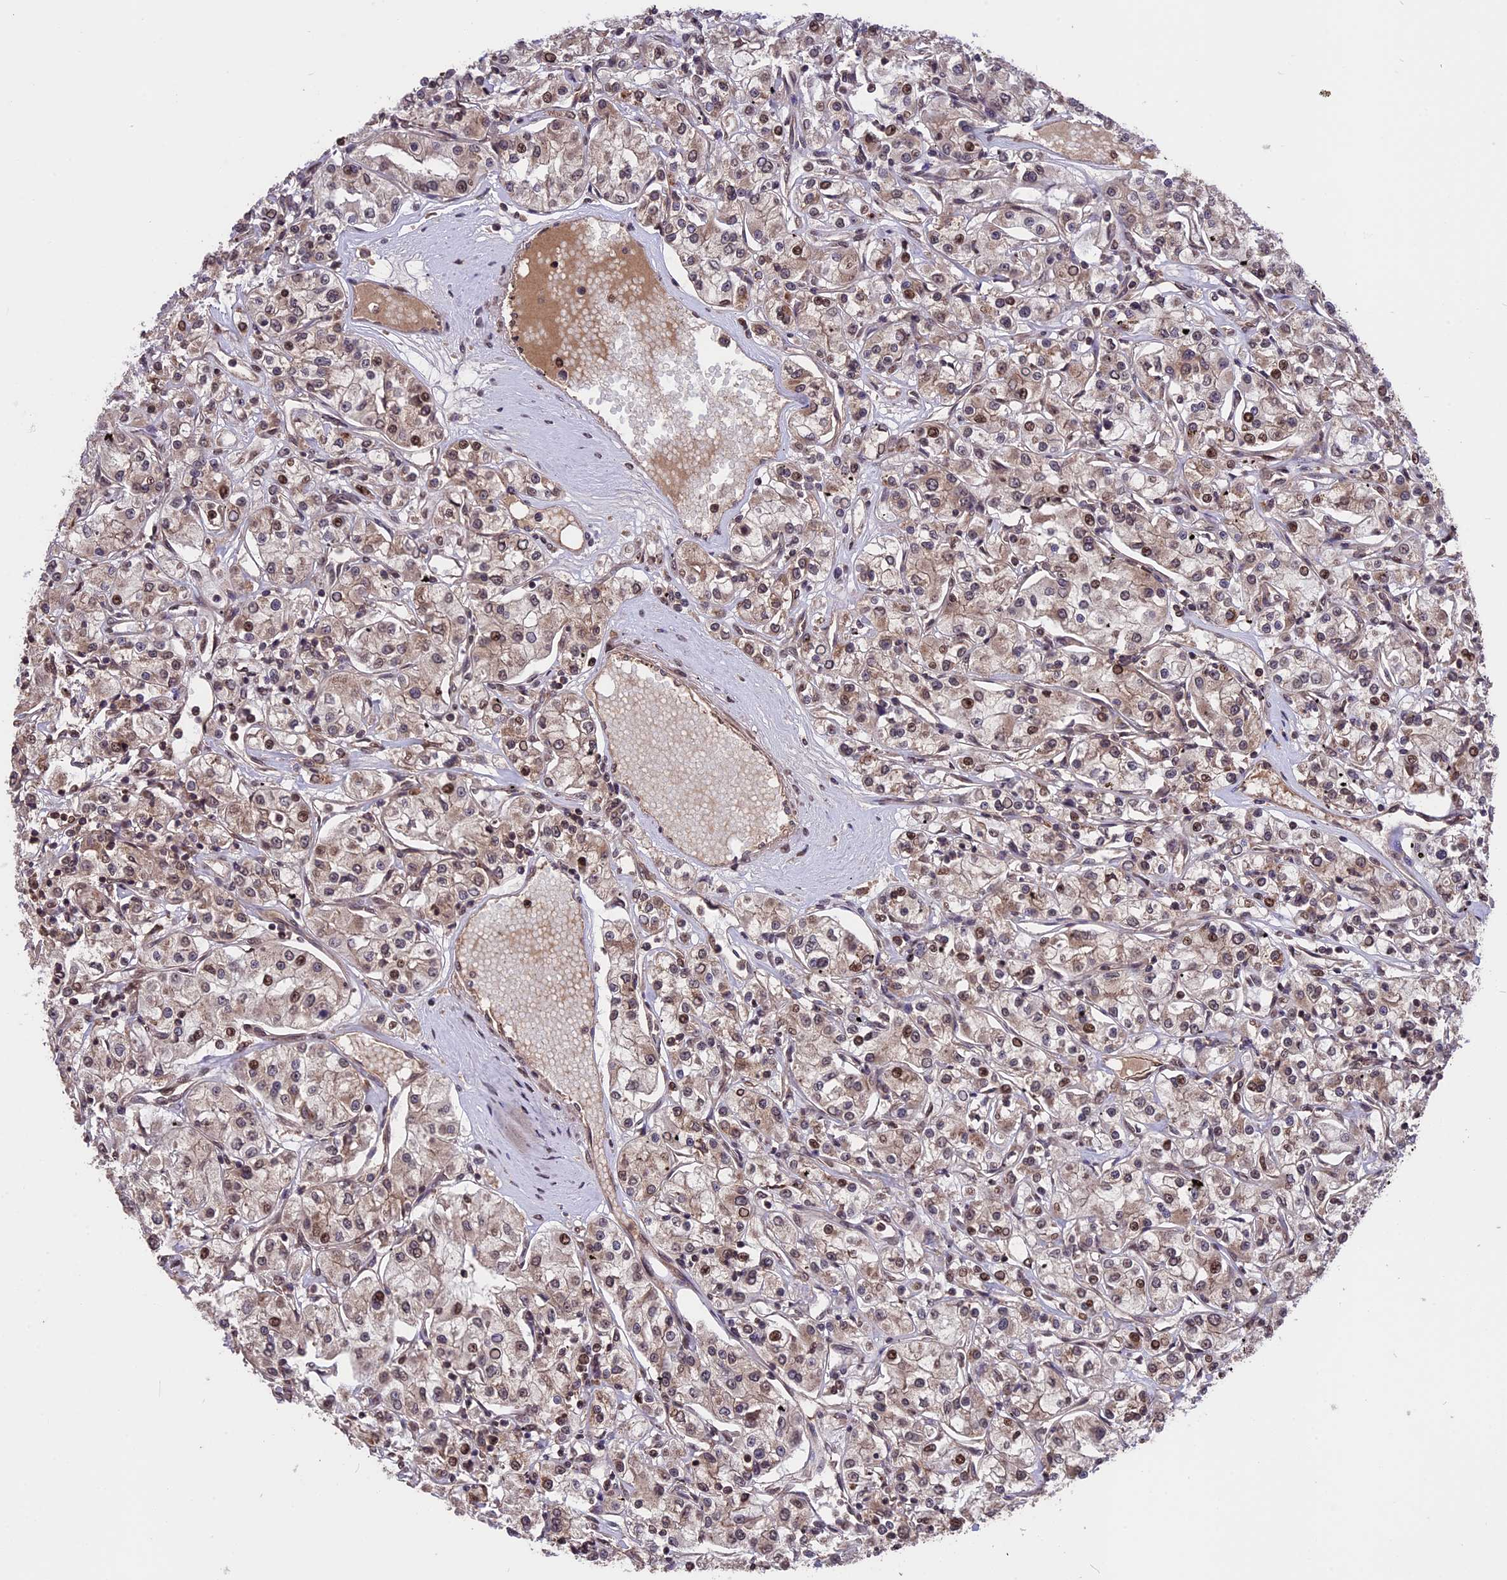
{"staining": {"intensity": "moderate", "quantity": "25%-75%", "location": "cytoplasmic/membranous,nuclear"}, "tissue": "renal cancer", "cell_type": "Tumor cells", "image_type": "cancer", "snomed": [{"axis": "morphology", "description": "Adenocarcinoma, NOS"}, {"axis": "topography", "description": "Kidney"}], "caption": "There is medium levels of moderate cytoplasmic/membranous and nuclear staining in tumor cells of renal cancer (adenocarcinoma), as demonstrated by immunohistochemical staining (brown color).", "gene": "ZNF598", "patient": {"sex": "female", "age": 59}}